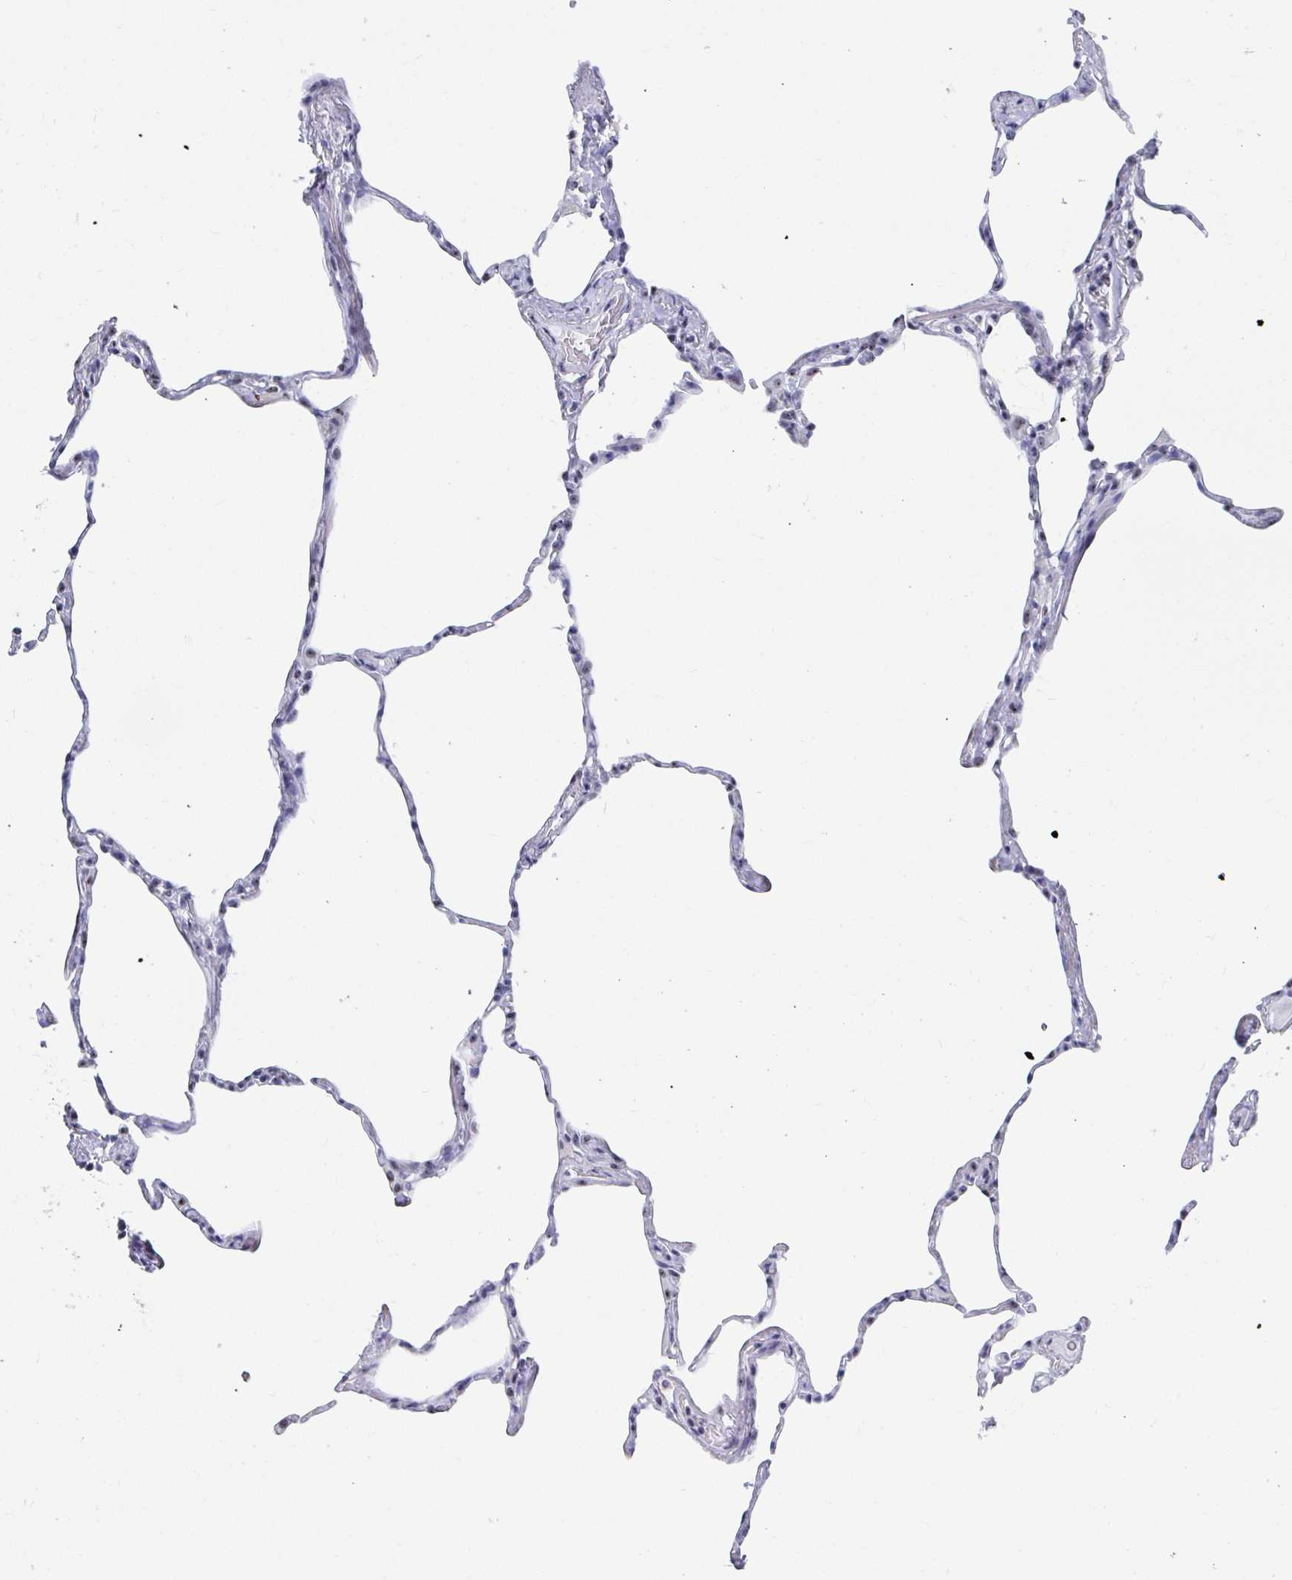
{"staining": {"intensity": "negative", "quantity": "none", "location": "none"}, "tissue": "lung", "cell_type": "Alveolar cells", "image_type": "normal", "snomed": [{"axis": "morphology", "description": "Normal tissue, NOS"}, {"axis": "topography", "description": "Lung"}], "caption": "Lung stained for a protein using IHC displays no expression alveolar cells.", "gene": "SIRT7", "patient": {"sex": "male", "age": 65}}